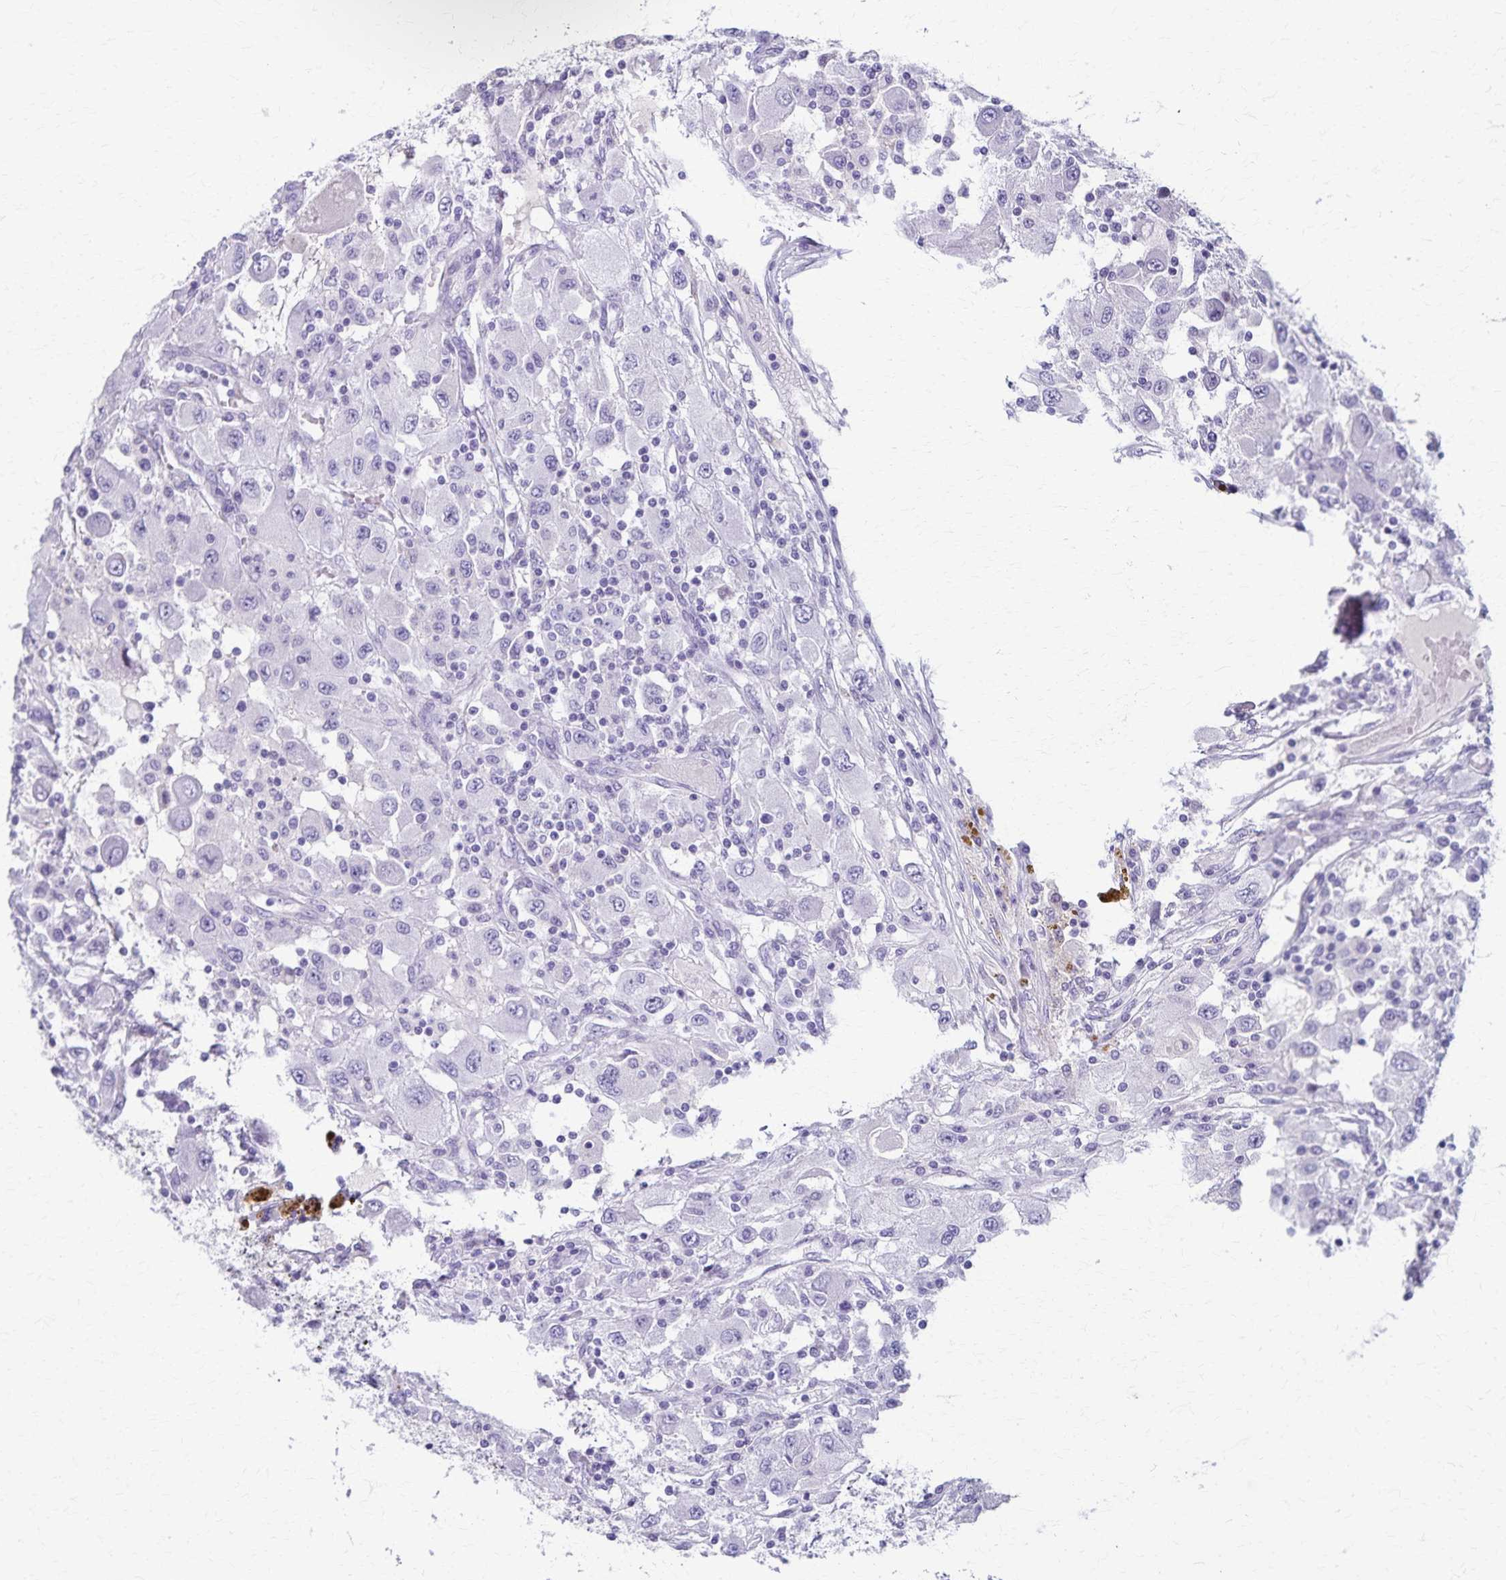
{"staining": {"intensity": "negative", "quantity": "none", "location": "none"}, "tissue": "renal cancer", "cell_type": "Tumor cells", "image_type": "cancer", "snomed": [{"axis": "morphology", "description": "Adenocarcinoma, NOS"}, {"axis": "topography", "description": "Kidney"}], "caption": "Tumor cells show no significant protein positivity in renal cancer (adenocarcinoma).", "gene": "TMEM60", "patient": {"sex": "female", "age": 67}}